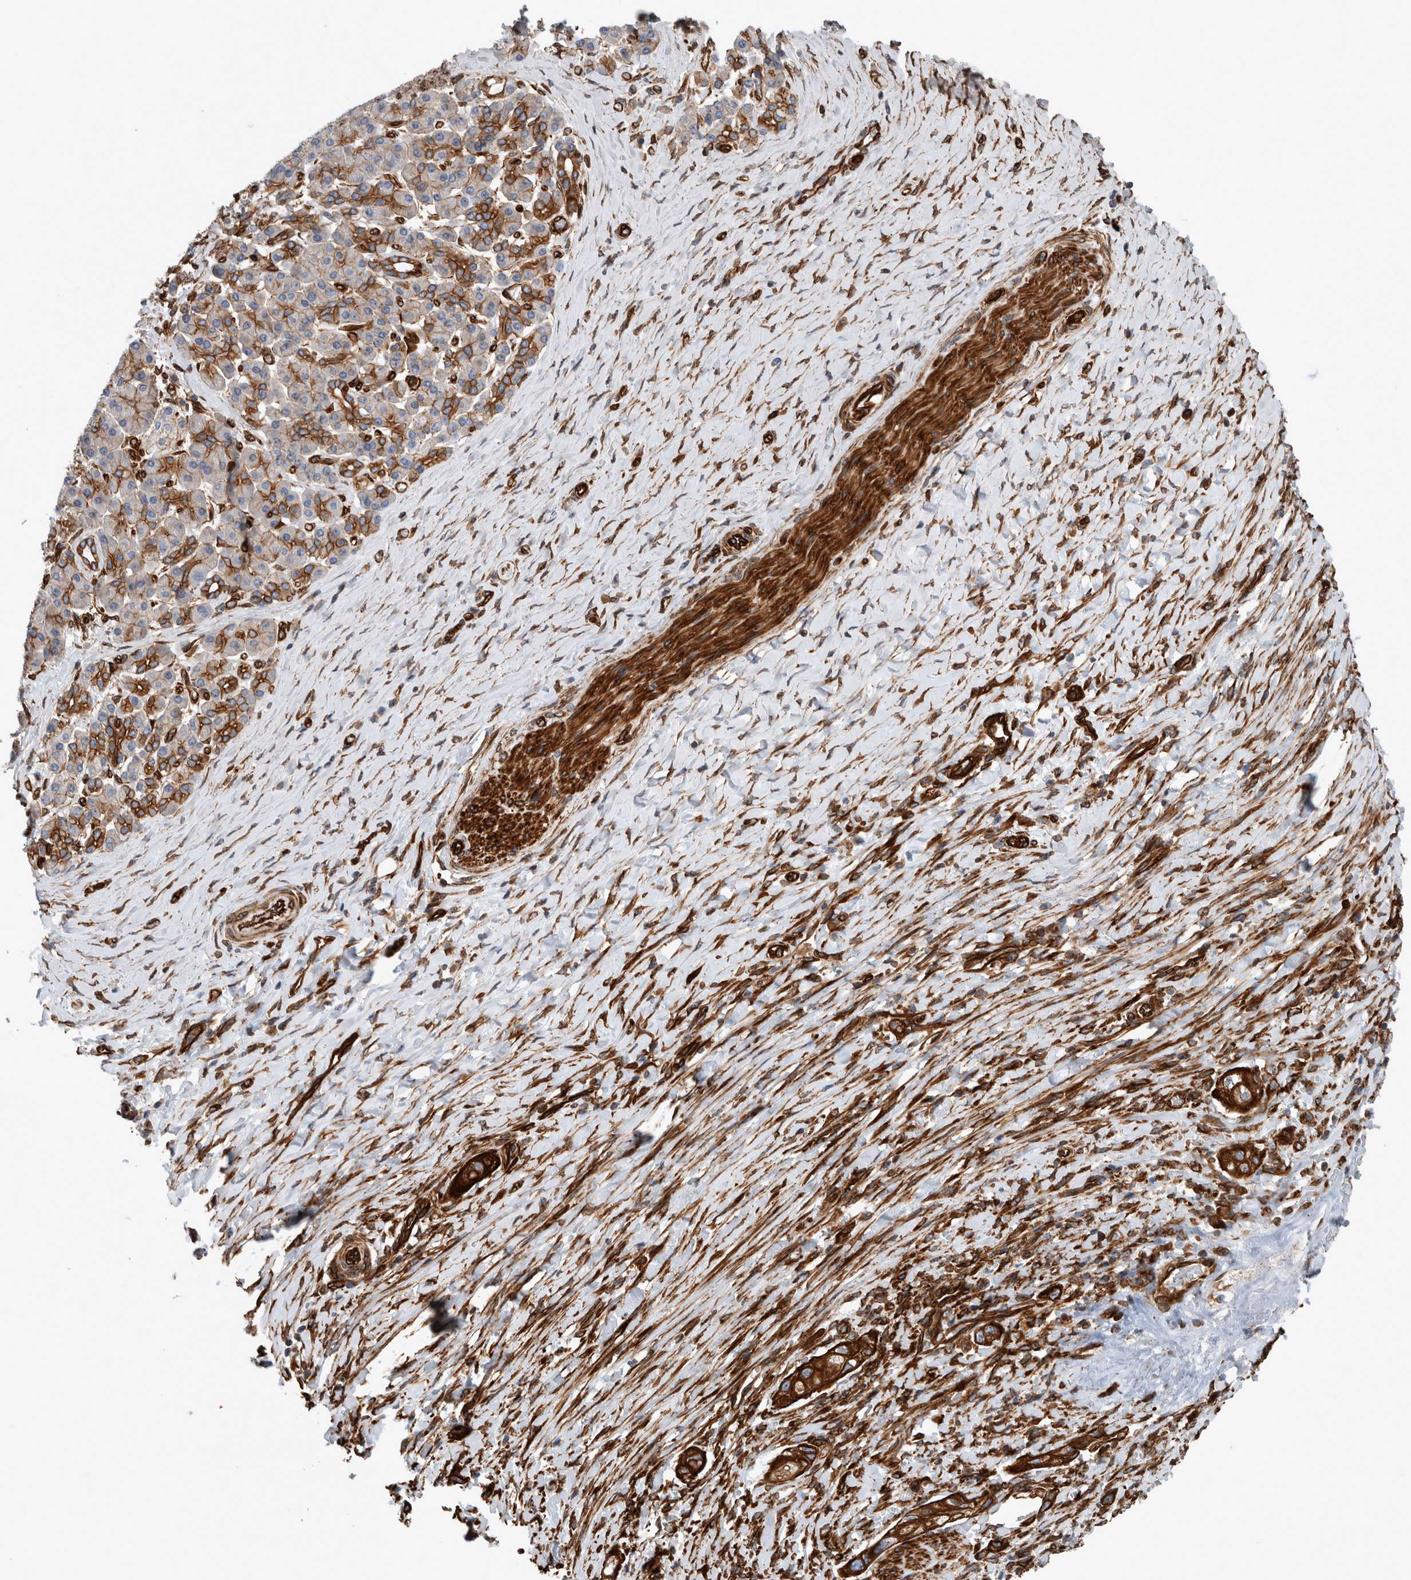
{"staining": {"intensity": "strong", "quantity": ">75%", "location": "cytoplasmic/membranous"}, "tissue": "pancreatic cancer", "cell_type": "Tumor cells", "image_type": "cancer", "snomed": [{"axis": "morphology", "description": "Adenocarcinoma, NOS"}, {"axis": "topography", "description": "Pancreas"}], "caption": "IHC photomicrograph of neoplastic tissue: adenocarcinoma (pancreatic) stained using IHC shows high levels of strong protein expression localized specifically in the cytoplasmic/membranous of tumor cells, appearing as a cytoplasmic/membranous brown color.", "gene": "PLEC", "patient": {"sex": "male", "age": 58}}